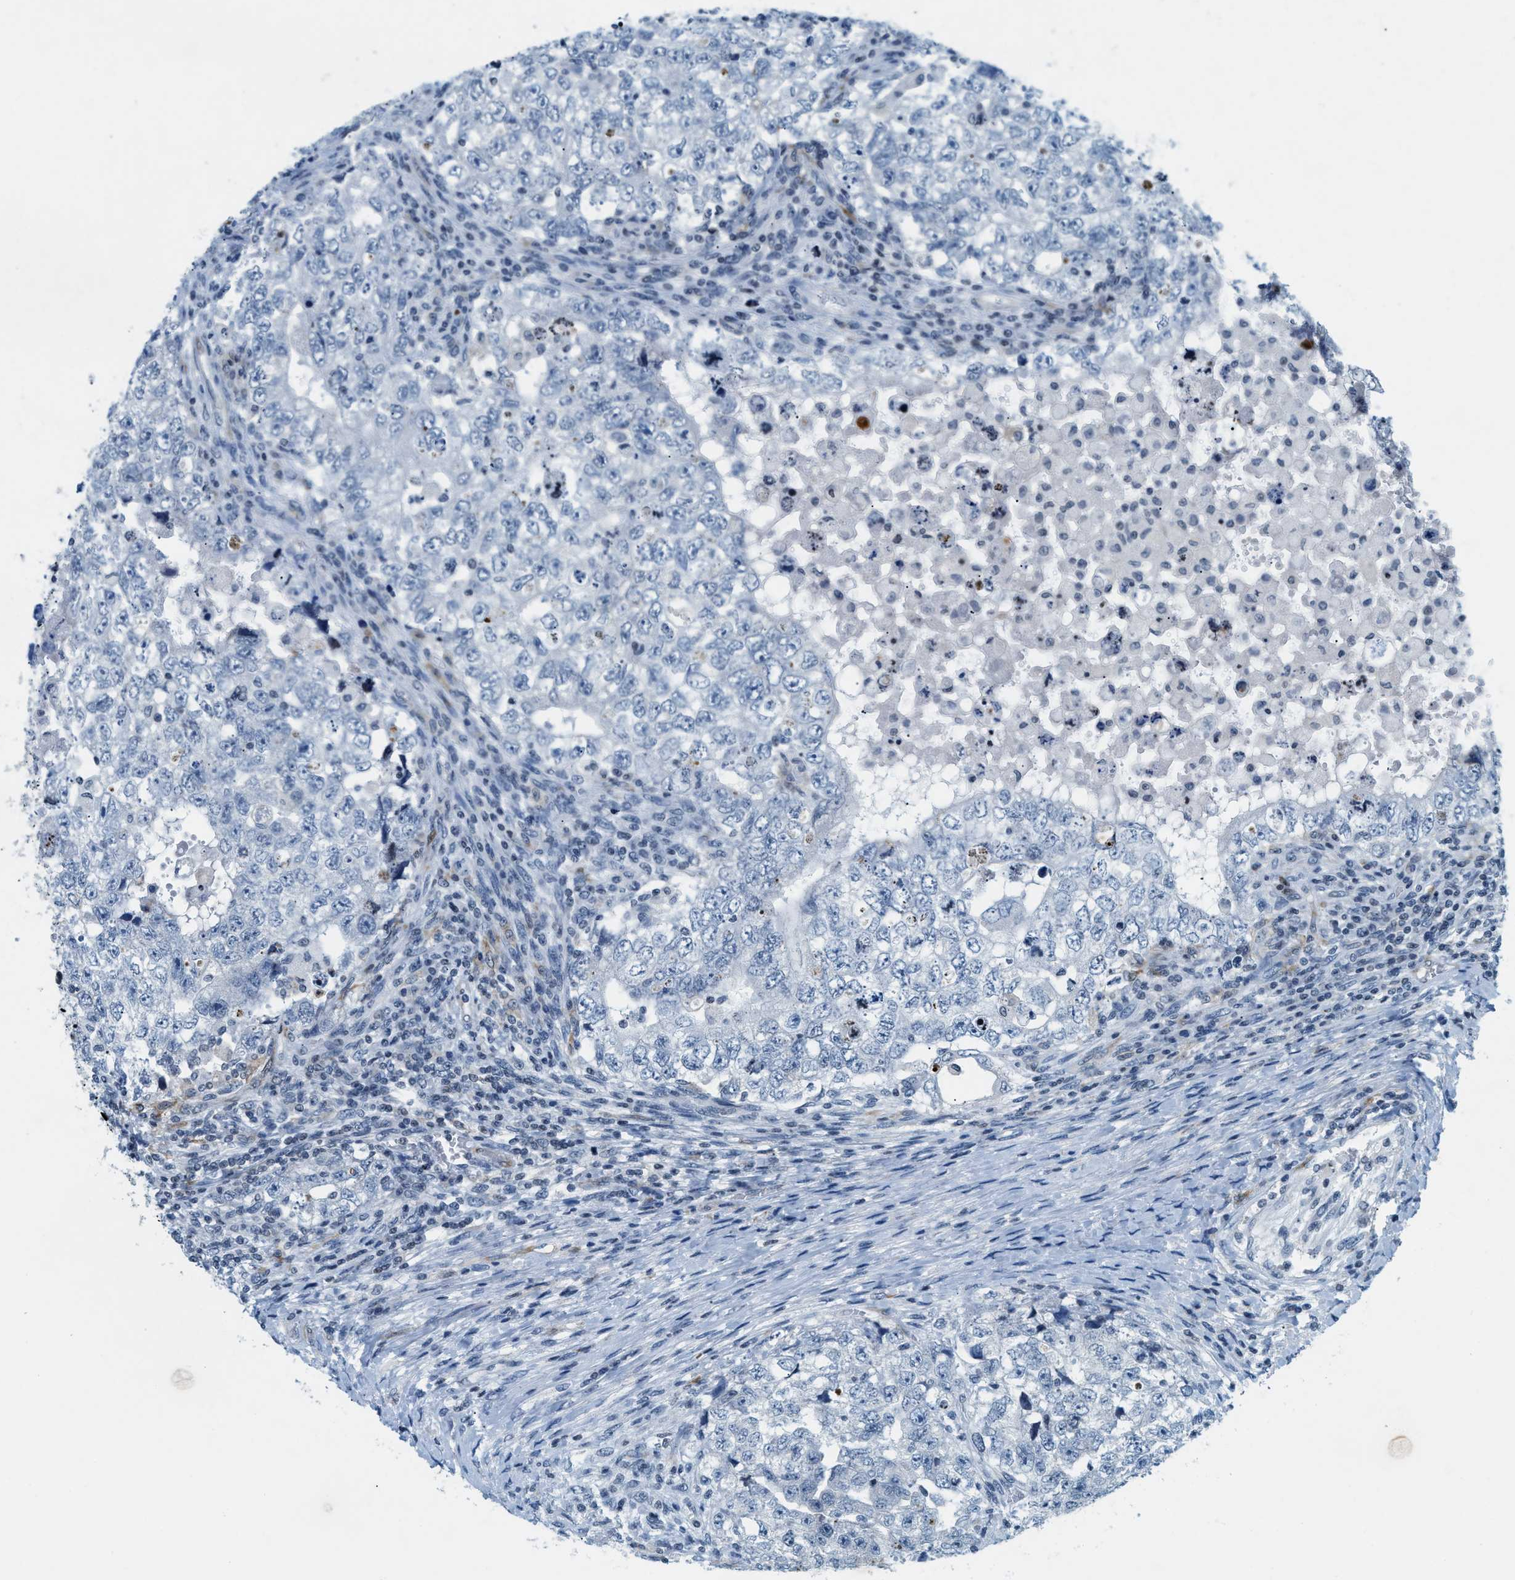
{"staining": {"intensity": "negative", "quantity": "none", "location": "none"}, "tissue": "testis cancer", "cell_type": "Tumor cells", "image_type": "cancer", "snomed": [{"axis": "morphology", "description": "Carcinoma, Embryonal, NOS"}, {"axis": "topography", "description": "Testis"}], "caption": "An image of human testis cancer (embryonal carcinoma) is negative for staining in tumor cells.", "gene": "UVRAG", "patient": {"sex": "male", "age": 36}}